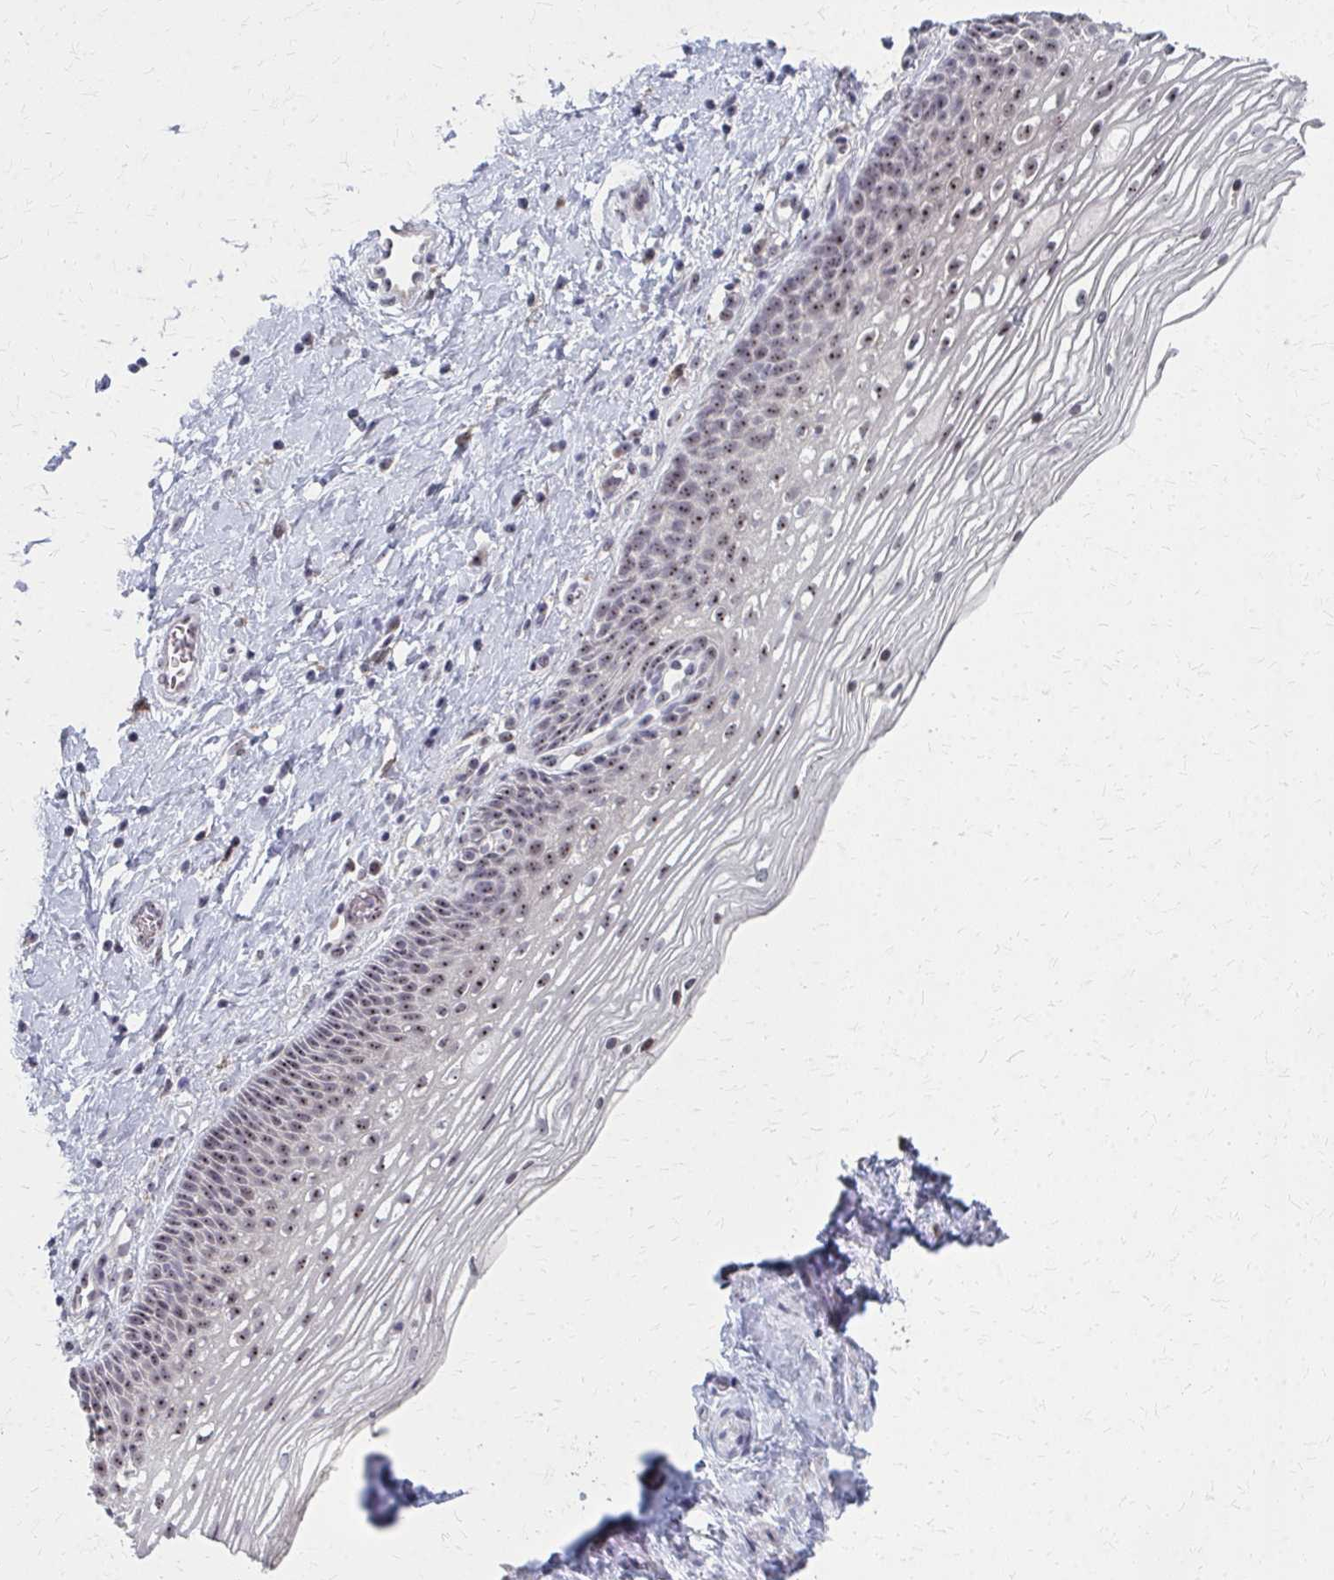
{"staining": {"intensity": "moderate", "quantity": "<25%", "location": "none"}, "tissue": "cervix", "cell_type": "Glandular cells", "image_type": "normal", "snomed": [{"axis": "morphology", "description": "Normal tissue, NOS"}, {"axis": "topography", "description": "Cervix"}], "caption": "Immunohistochemical staining of normal cervix exhibits <25% levels of moderate None protein positivity in approximately <25% of glandular cells.", "gene": "NUDT16", "patient": {"sex": "female", "age": 34}}